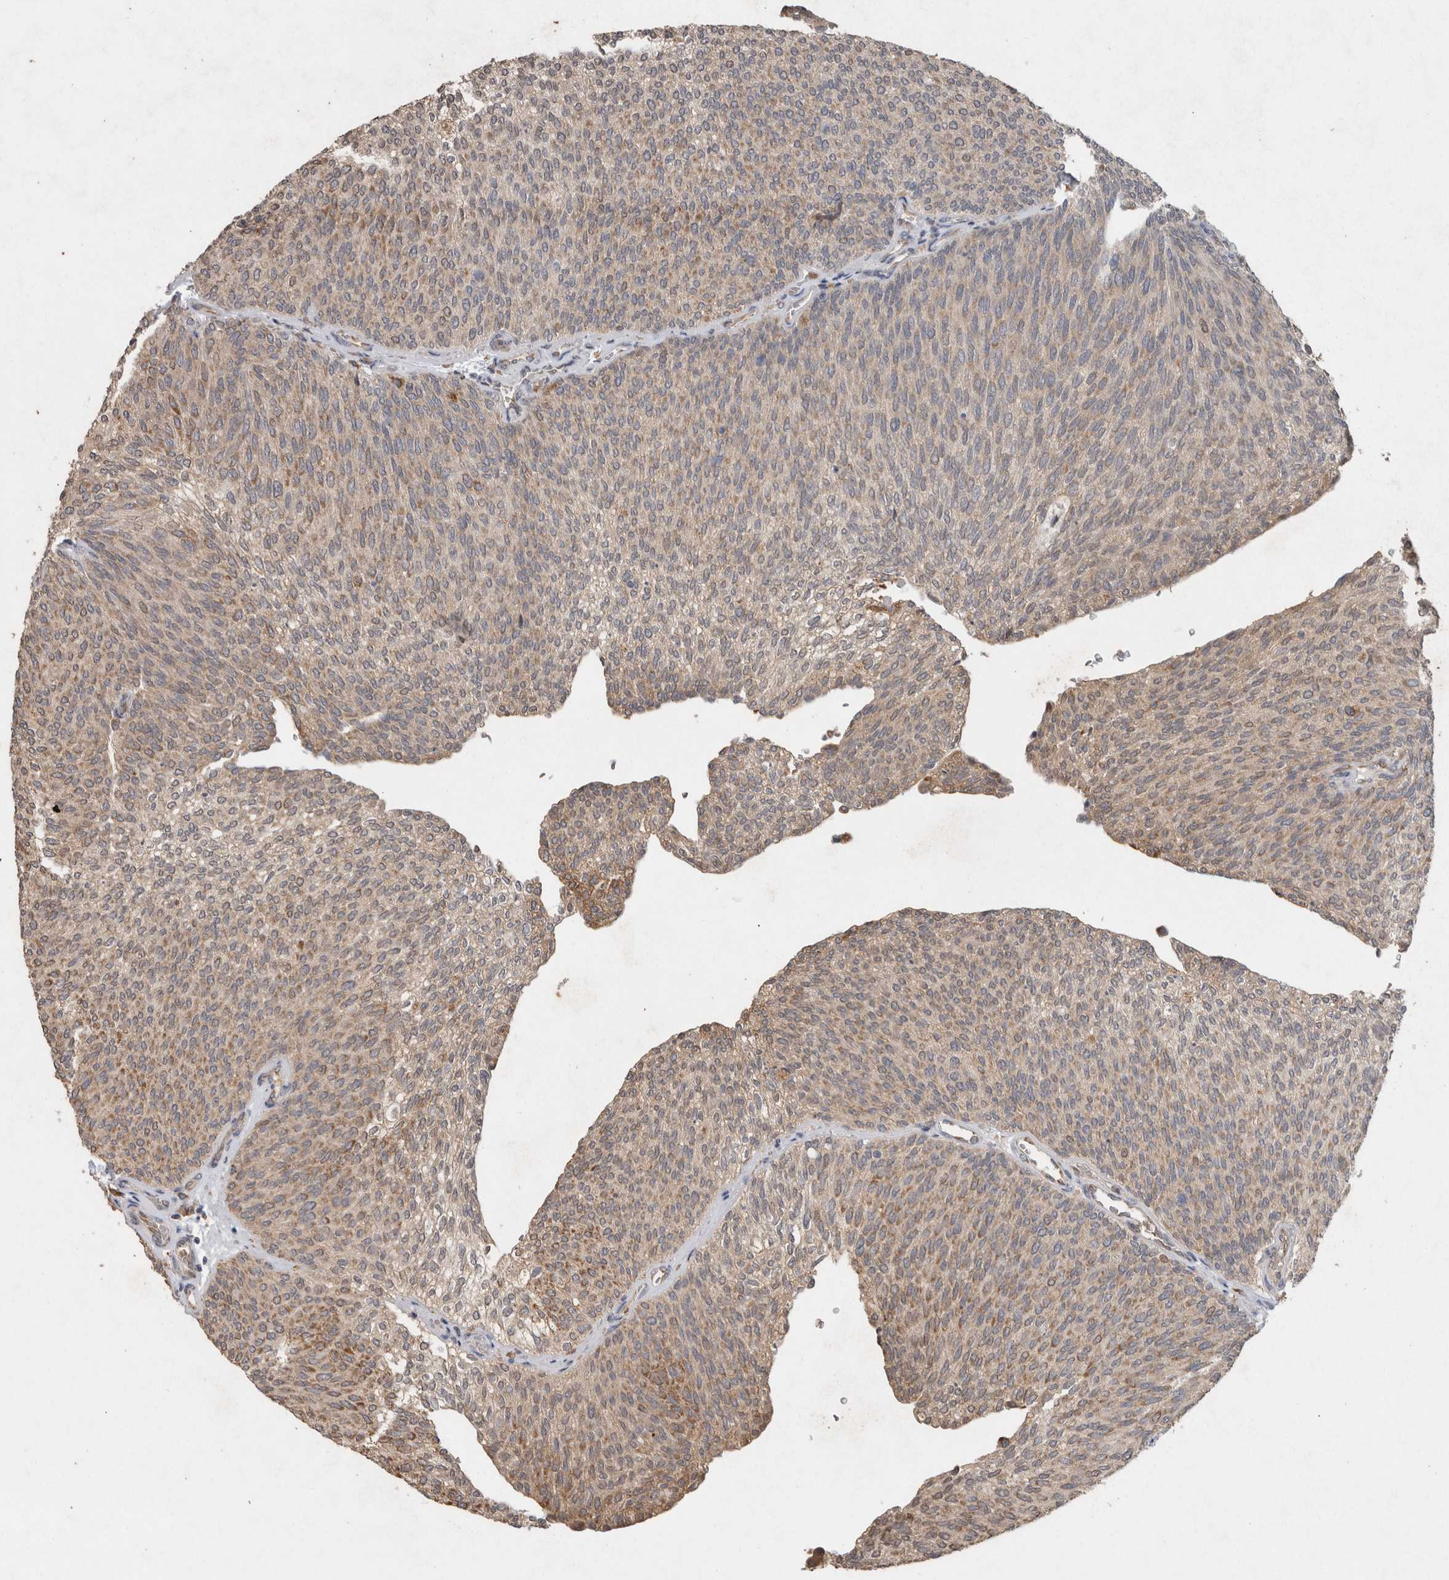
{"staining": {"intensity": "moderate", "quantity": ">75%", "location": "cytoplasmic/membranous"}, "tissue": "urothelial cancer", "cell_type": "Tumor cells", "image_type": "cancer", "snomed": [{"axis": "morphology", "description": "Urothelial carcinoma, Low grade"}, {"axis": "topography", "description": "Urinary bladder"}], "caption": "Low-grade urothelial carcinoma tissue demonstrates moderate cytoplasmic/membranous positivity in about >75% of tumor cells", "gene": "ADGRL3", "patient": {"sex": "female", "age": 79}}